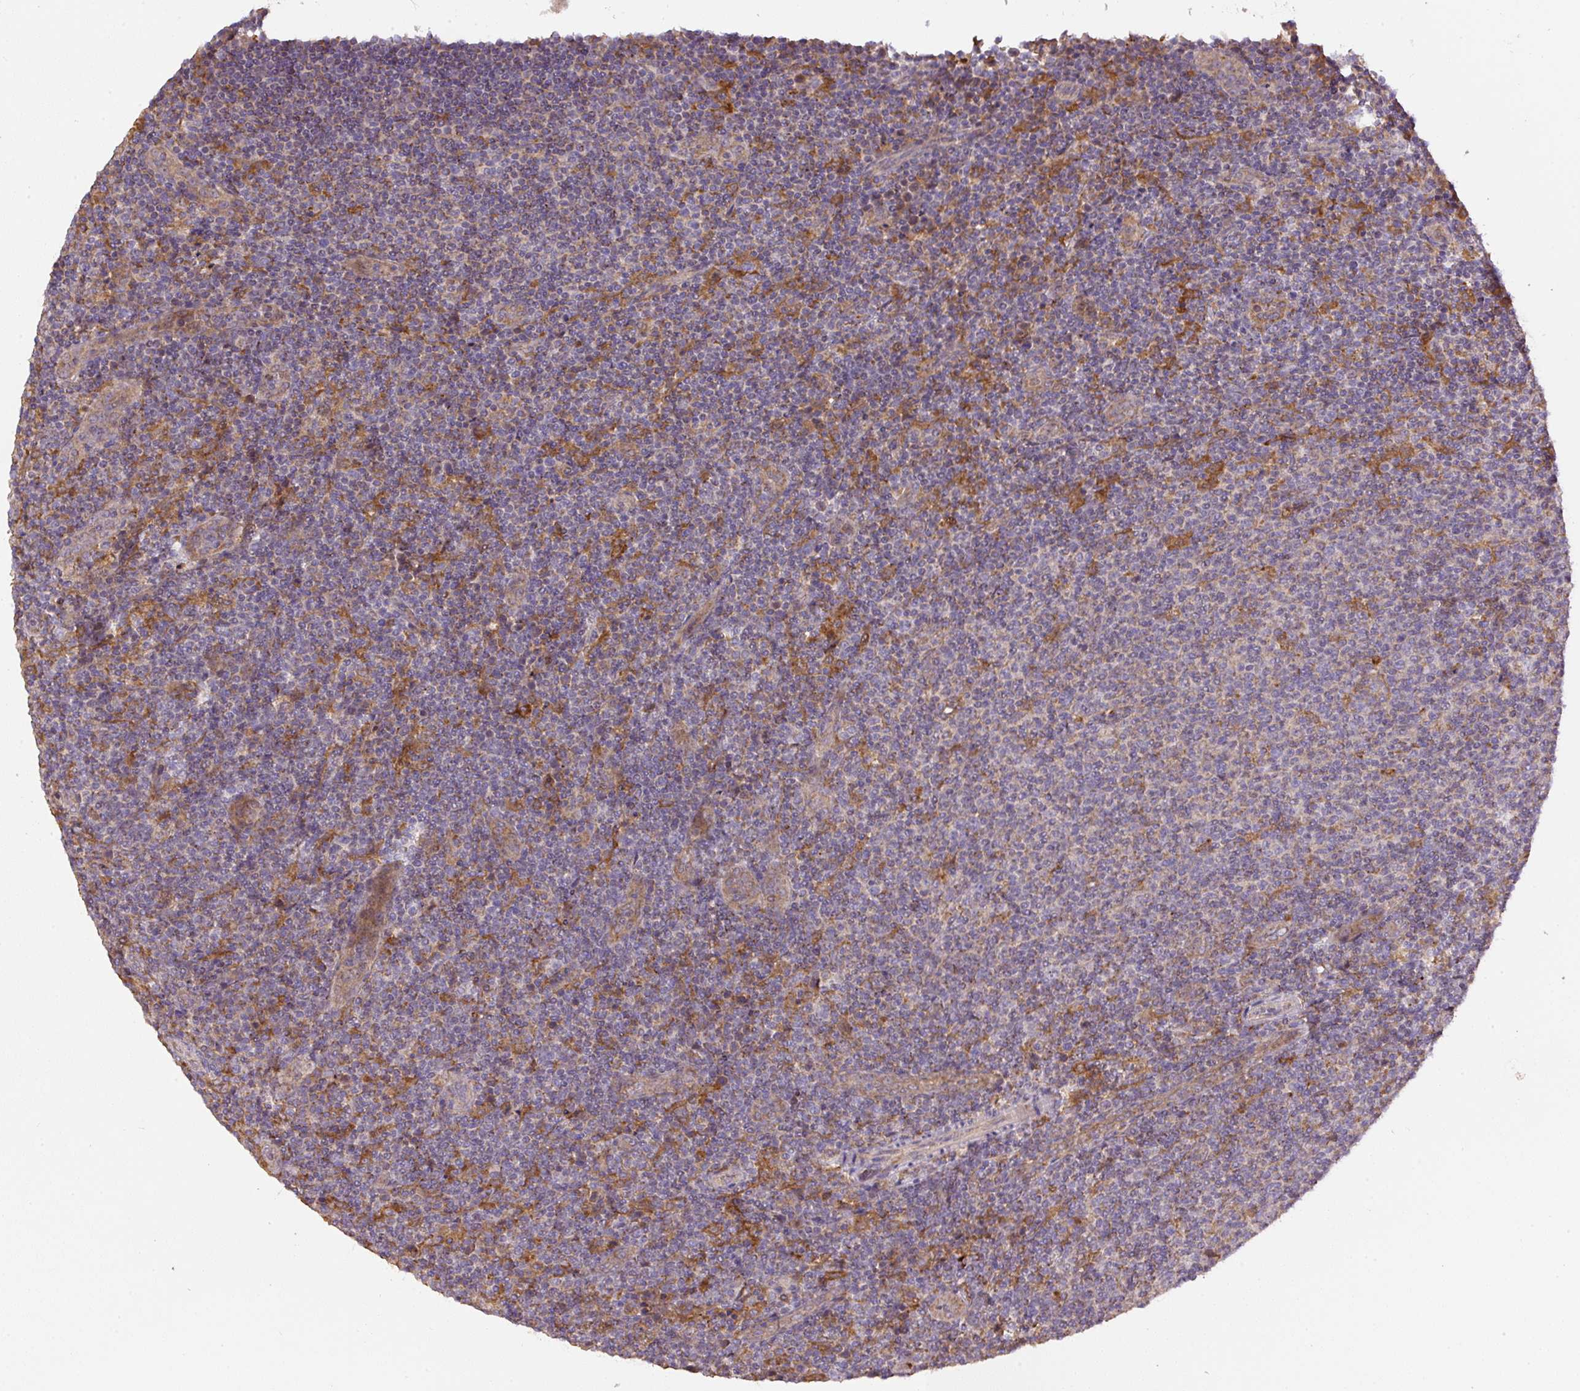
{"staining": {"intensity": "negative", "quantity": "none", "location": "none"}, "tissue": "lymphoma", "cell_type": "Tumor cells", "image_type": "cancer", "snomed": [{"axis": "morphology", "description": "Malignant lymphoma, non-Hodgkin's type, Low grade"}, {"axis": "topography", "description": "Lymph node"}], "caption": "Tumor cells are negative for protein expression in human malignant lymphoma, non-Hodgkin's type (low-grade). (Stains: DAB immunohistochemistry with hematoxylin counter stain, Microscopy: brightfield microscopy at high magnification).", "gene": "DAPK1", "patient": {"sex": "male", "age": 66}}